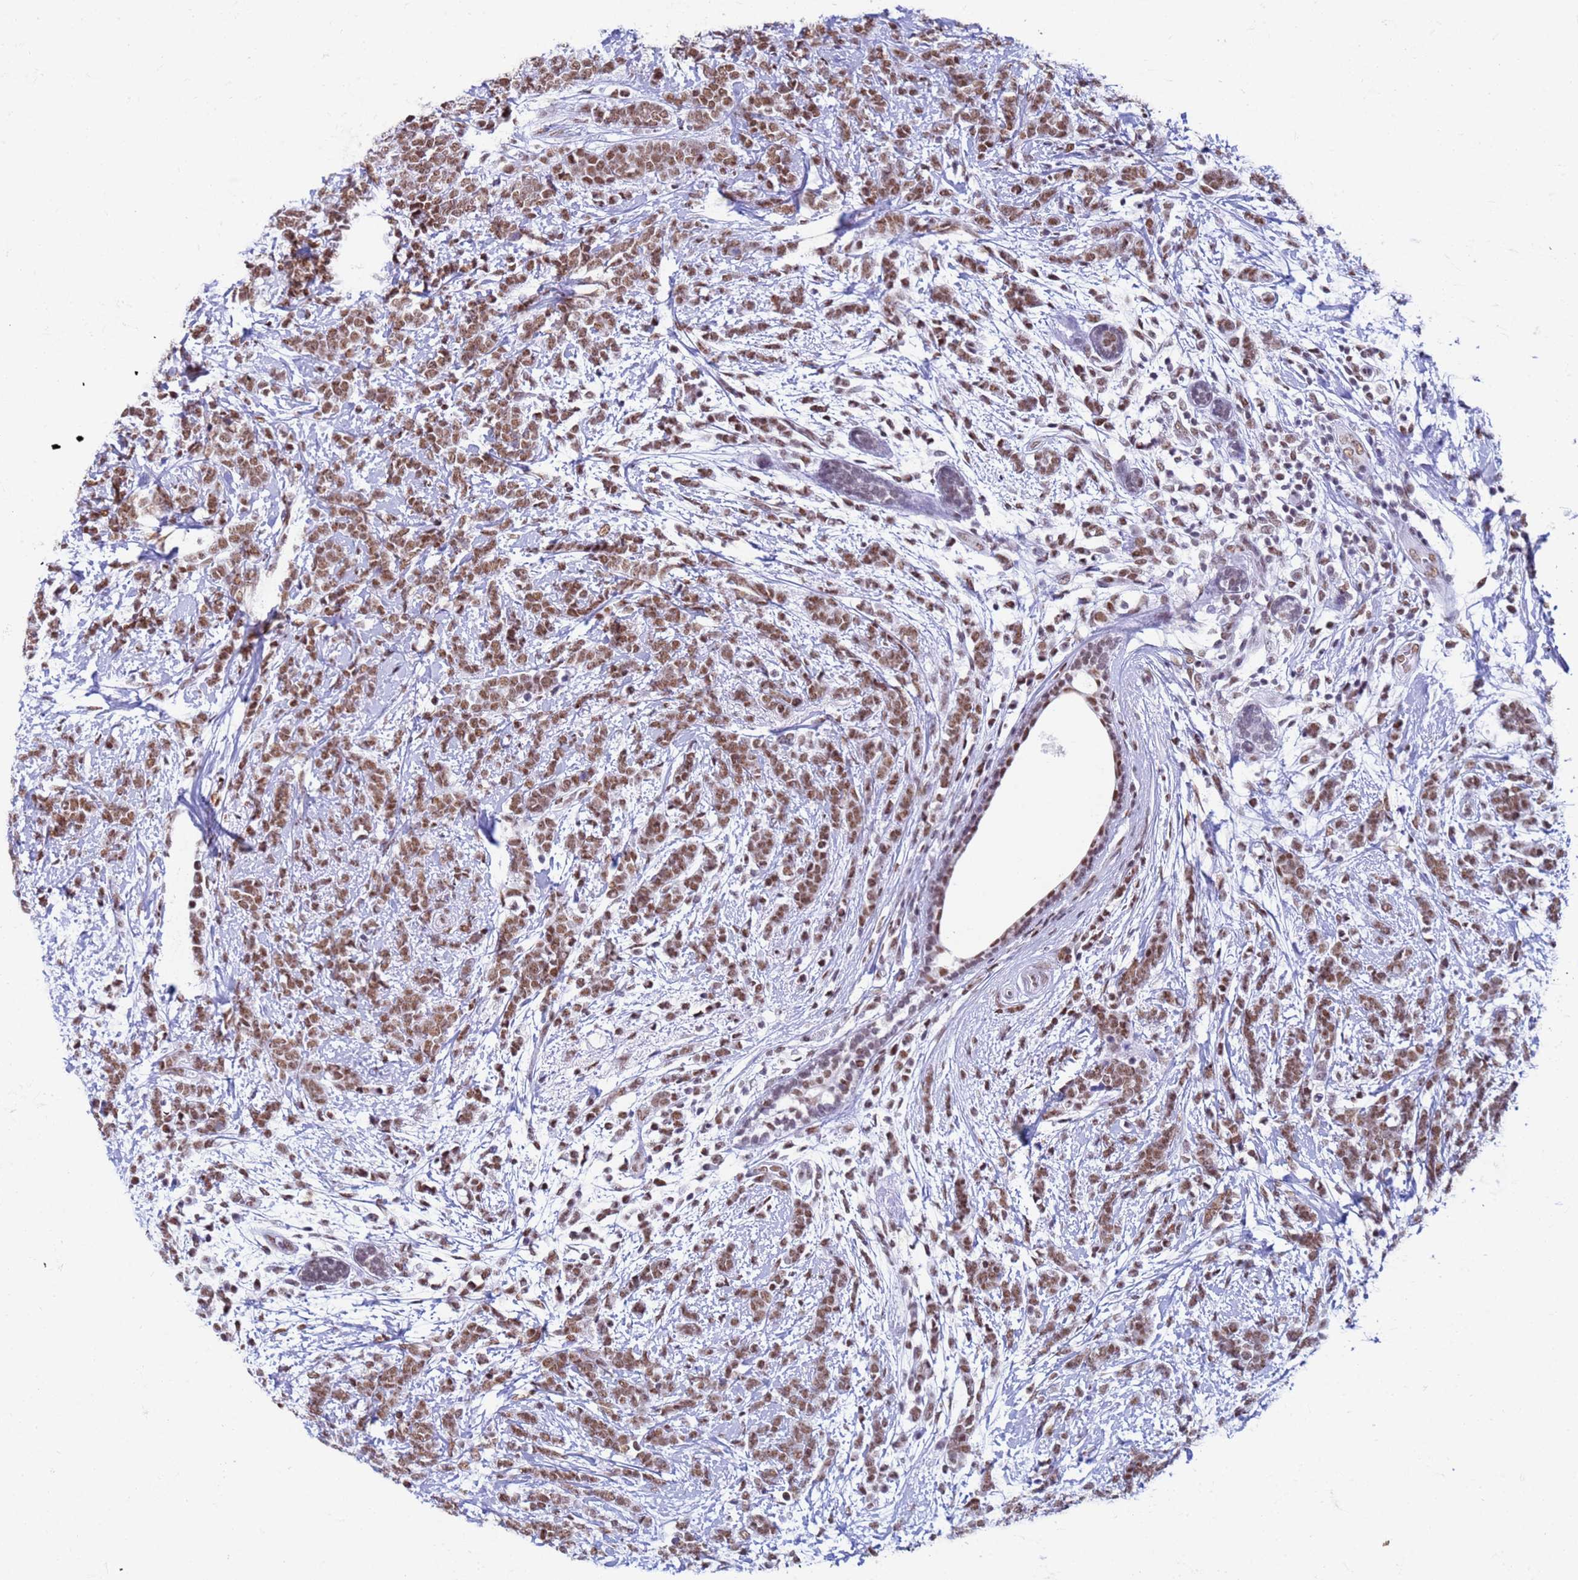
{"staining": {"intensity": "moderate", "quantity": ">75%", "location": "nuclear"}, "tissue": "breast cancer", "cell_type": "Tumor cells", "image_type": "cancer", "snomed": [{"axis": "morphology", "description": "Lobular carcinoma"}, {"axis": "topography", "description": "Breast"}], "caption": "About >75% of tumor cells in breast cancer (lobular carcinoma) reveal moderate nuclear protein positivity as visualized by brown immunohistochemical staining.", "gene": "FAM170B", "patient": {"sex": "female", "age": 58}}